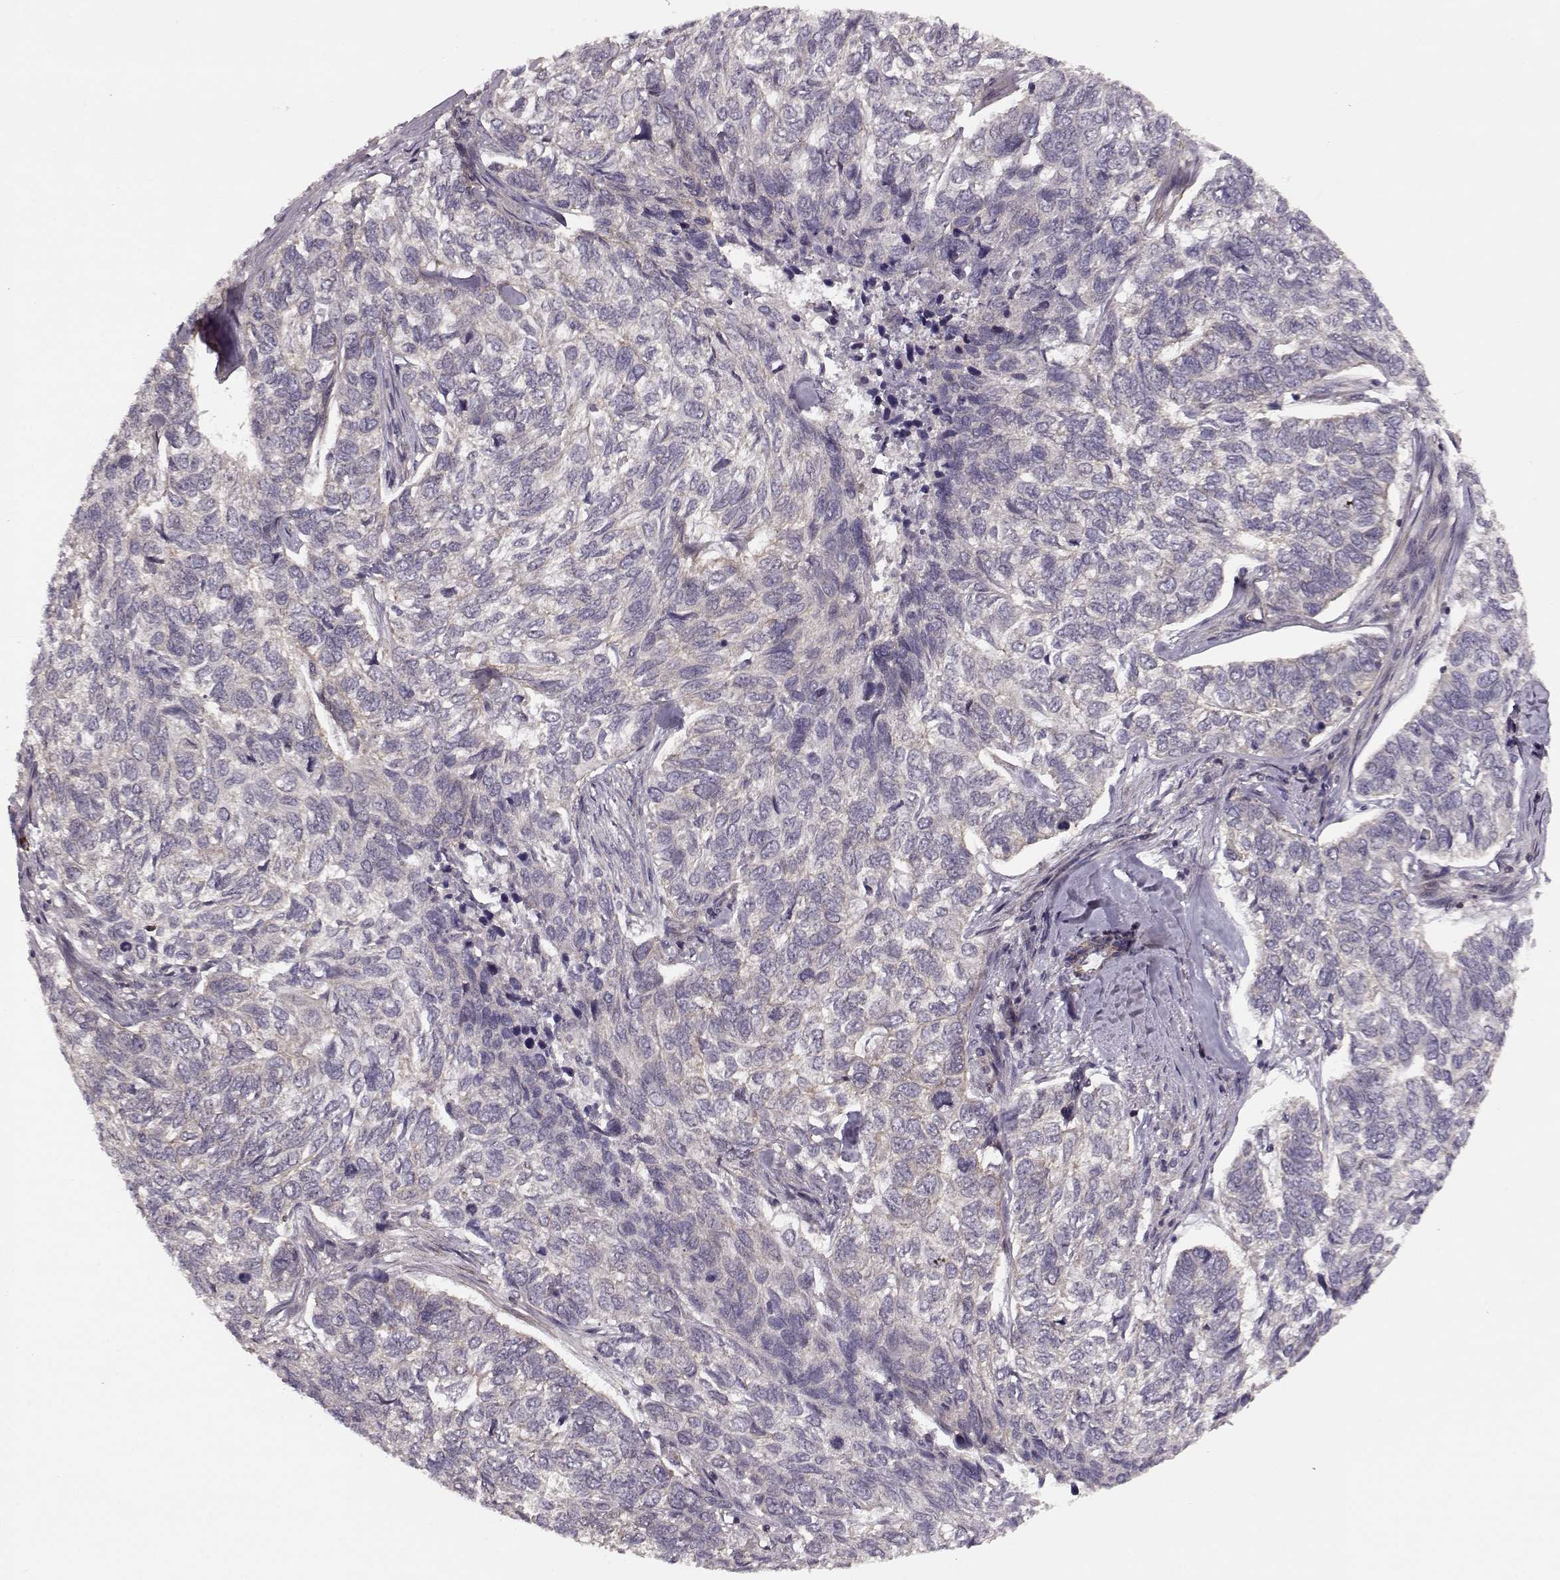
{"staining": {"intensity": "negative", "quantity": "none", "location": "none"}, "tissue": "skin cancer", "cell_type": "Tumor cells", "image_type": "cancer", "snomed": [{"axis": "morphology", "description": "Basal cell carcinoma"}, {"axis": "topography", "description": "Skin"}], "caption": "IHC photomicrograph of neoplastic tissue: basal cell carcinoma (skin) stained with DAB (3,3'-diaminobenzidine) displays no significant protein staining in tumor cells.", "gene": "SLAIN2", "patient": {"sex": "female", "age": 65}}